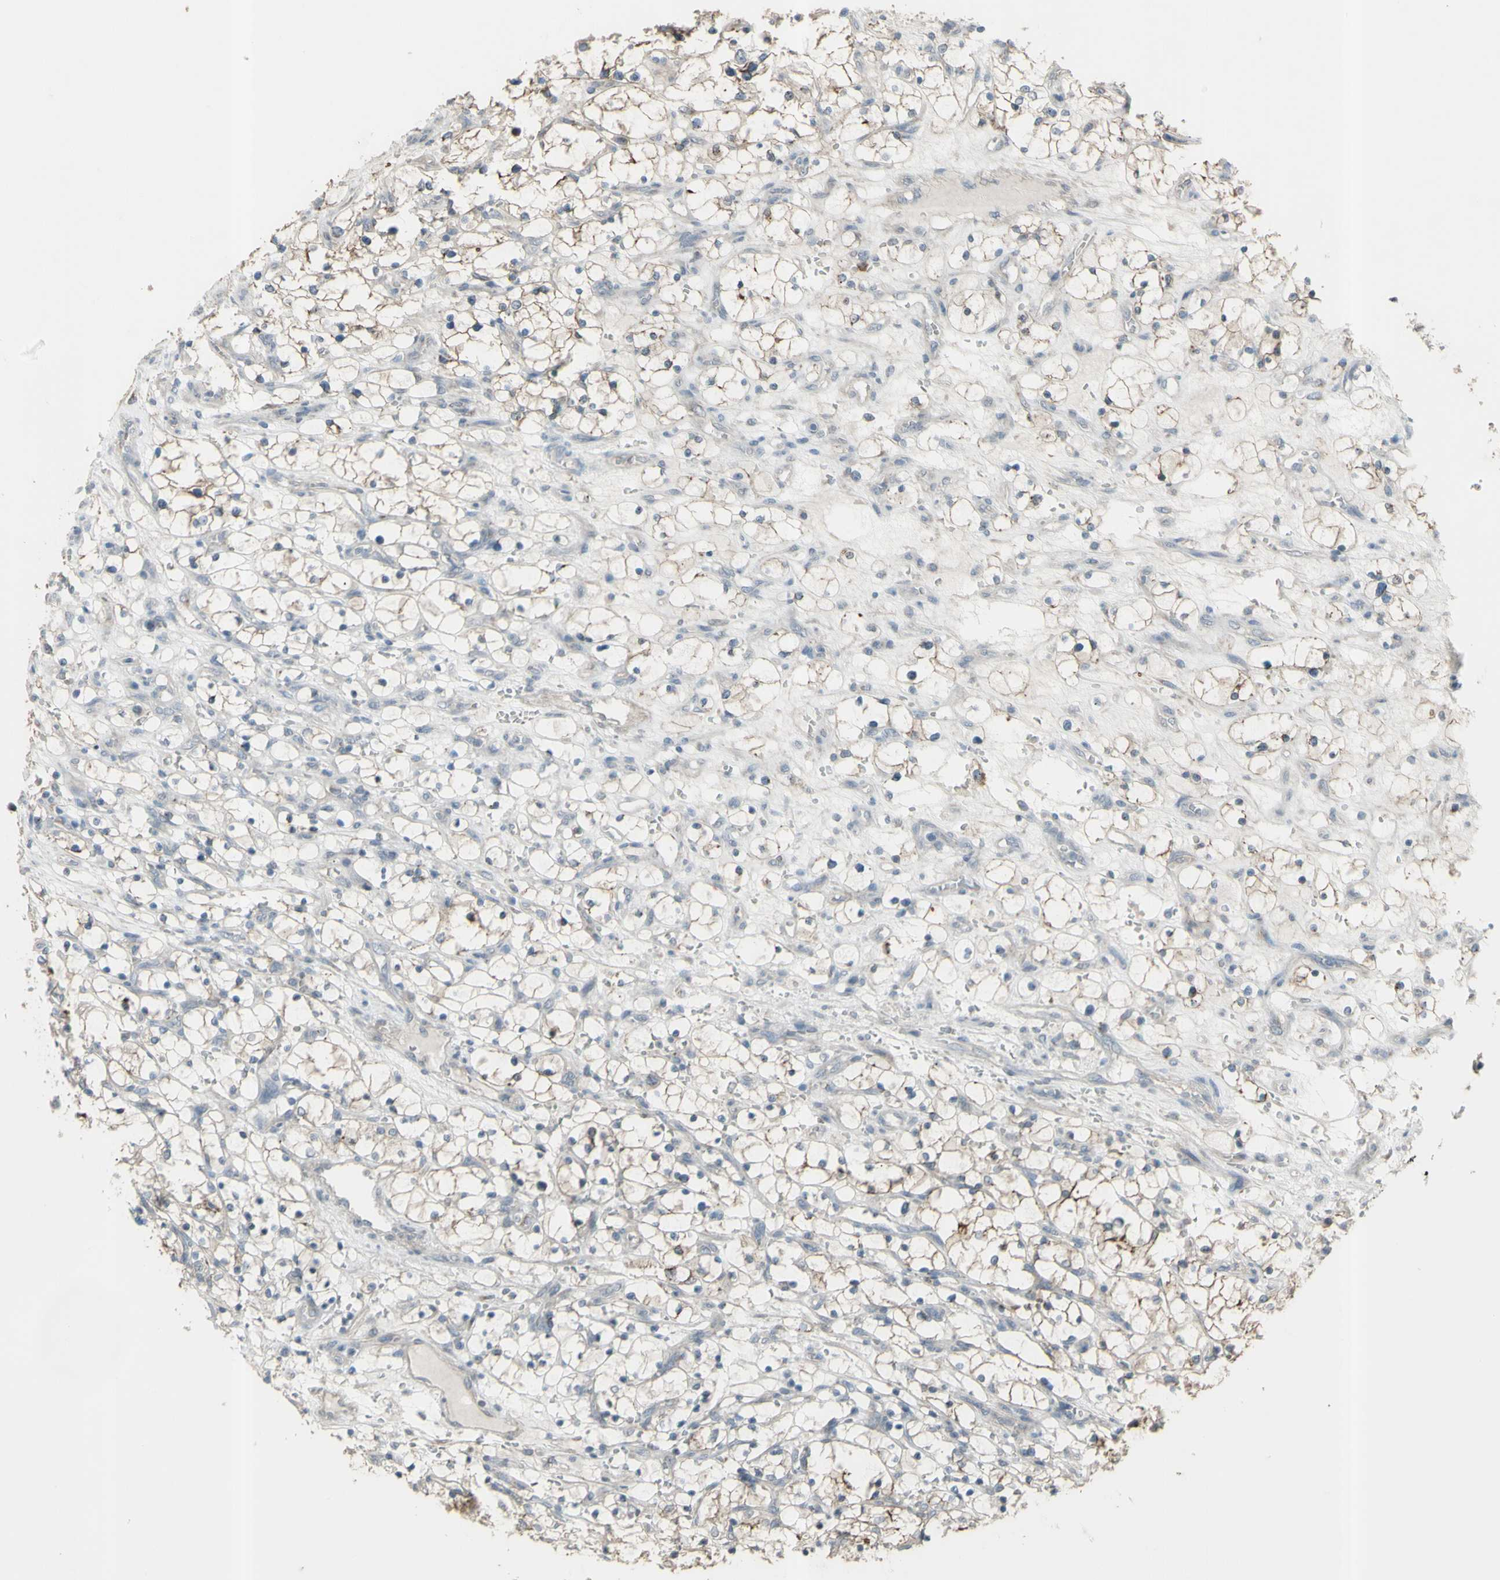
{"staining": {"intensity": "weak", "quantity": ">75%", "location": "cytoplasmic/membranous"}, "tissue": "renal cancer", "cell_type": "Tumor cells", "image_type": "cancer", "snomed": [{"axis": "morphology", "description": "Adenocarcinoma, NOS"}, {"axis": "topography", "description": "Kidney"}], "caption": "A high-resolution histopathology image shows immunohistochemistry staining of renal cancer, which exhibits weak cytoplasmic/membranous staining in approximately >75% of tumor cells. Nuclei are stained in blue.", "gene": "GRAMD1B", "patient": {"sex": "female", "age": 69}}